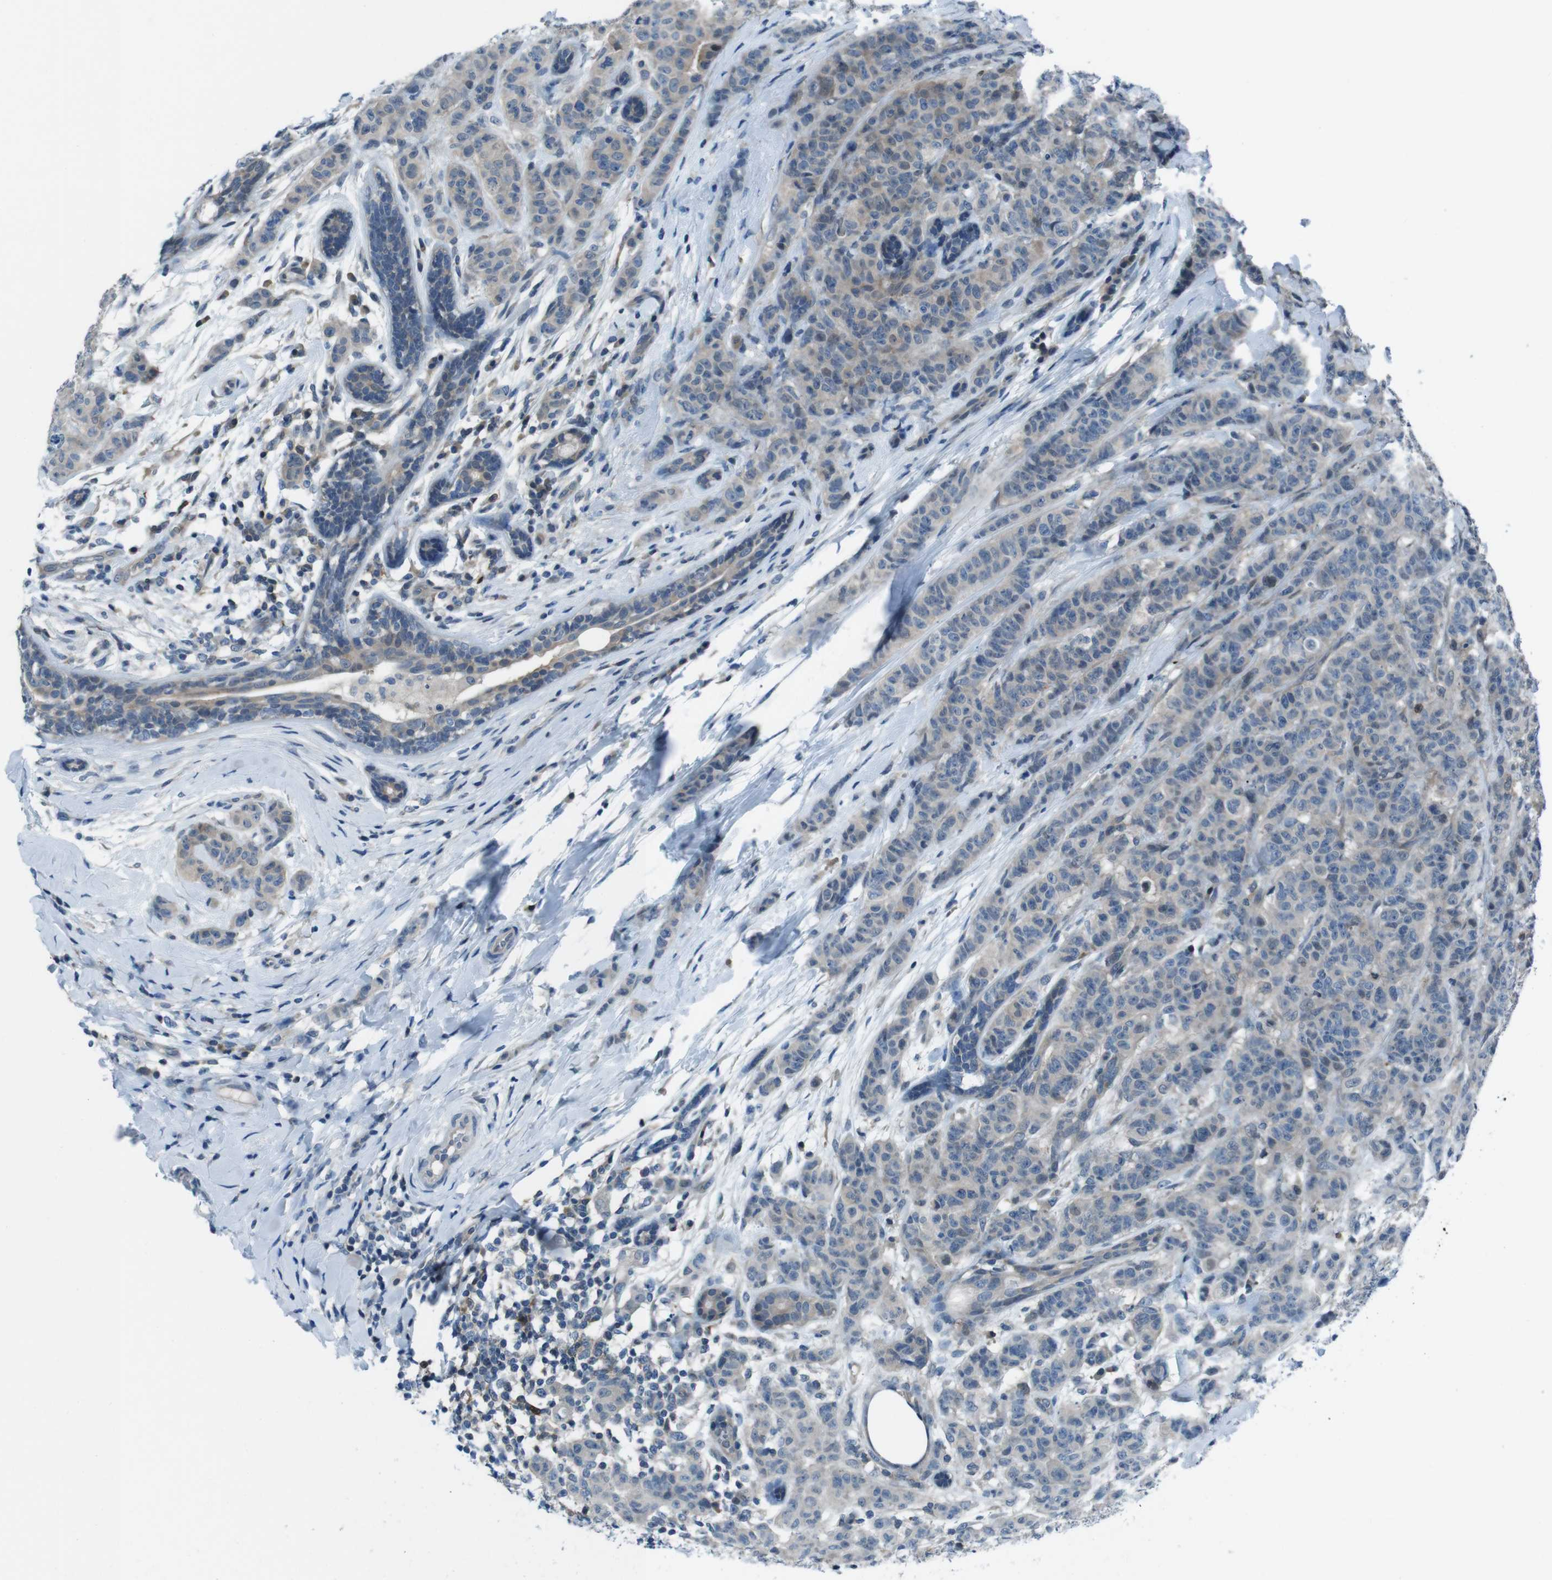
{"staining": {"intensity": "weak", "quantity": ">75%", "location": "cytoplasmic/membranous"}, "tissue": "breast cancer", "cell_type": "Tumor cells", "image_type": "cancer", "snomed": [{"axis": "morphology", "description": "Normal tissue, NOS"}, {"axis": "morphology", "description": "Duct carcinoma"}, {"axis": "topography", "description": "Breast"}], "caption": "Breast cancer was stained to show a protein in brown. There is low levels of weak cytoplasmic/membranous positivity in about >75% of tumor cells. (DAB = brown stain, brightfield microscopy at high magnification).", "gene": "NANOS2", "patient": {"sex": "female", "age": 40}}